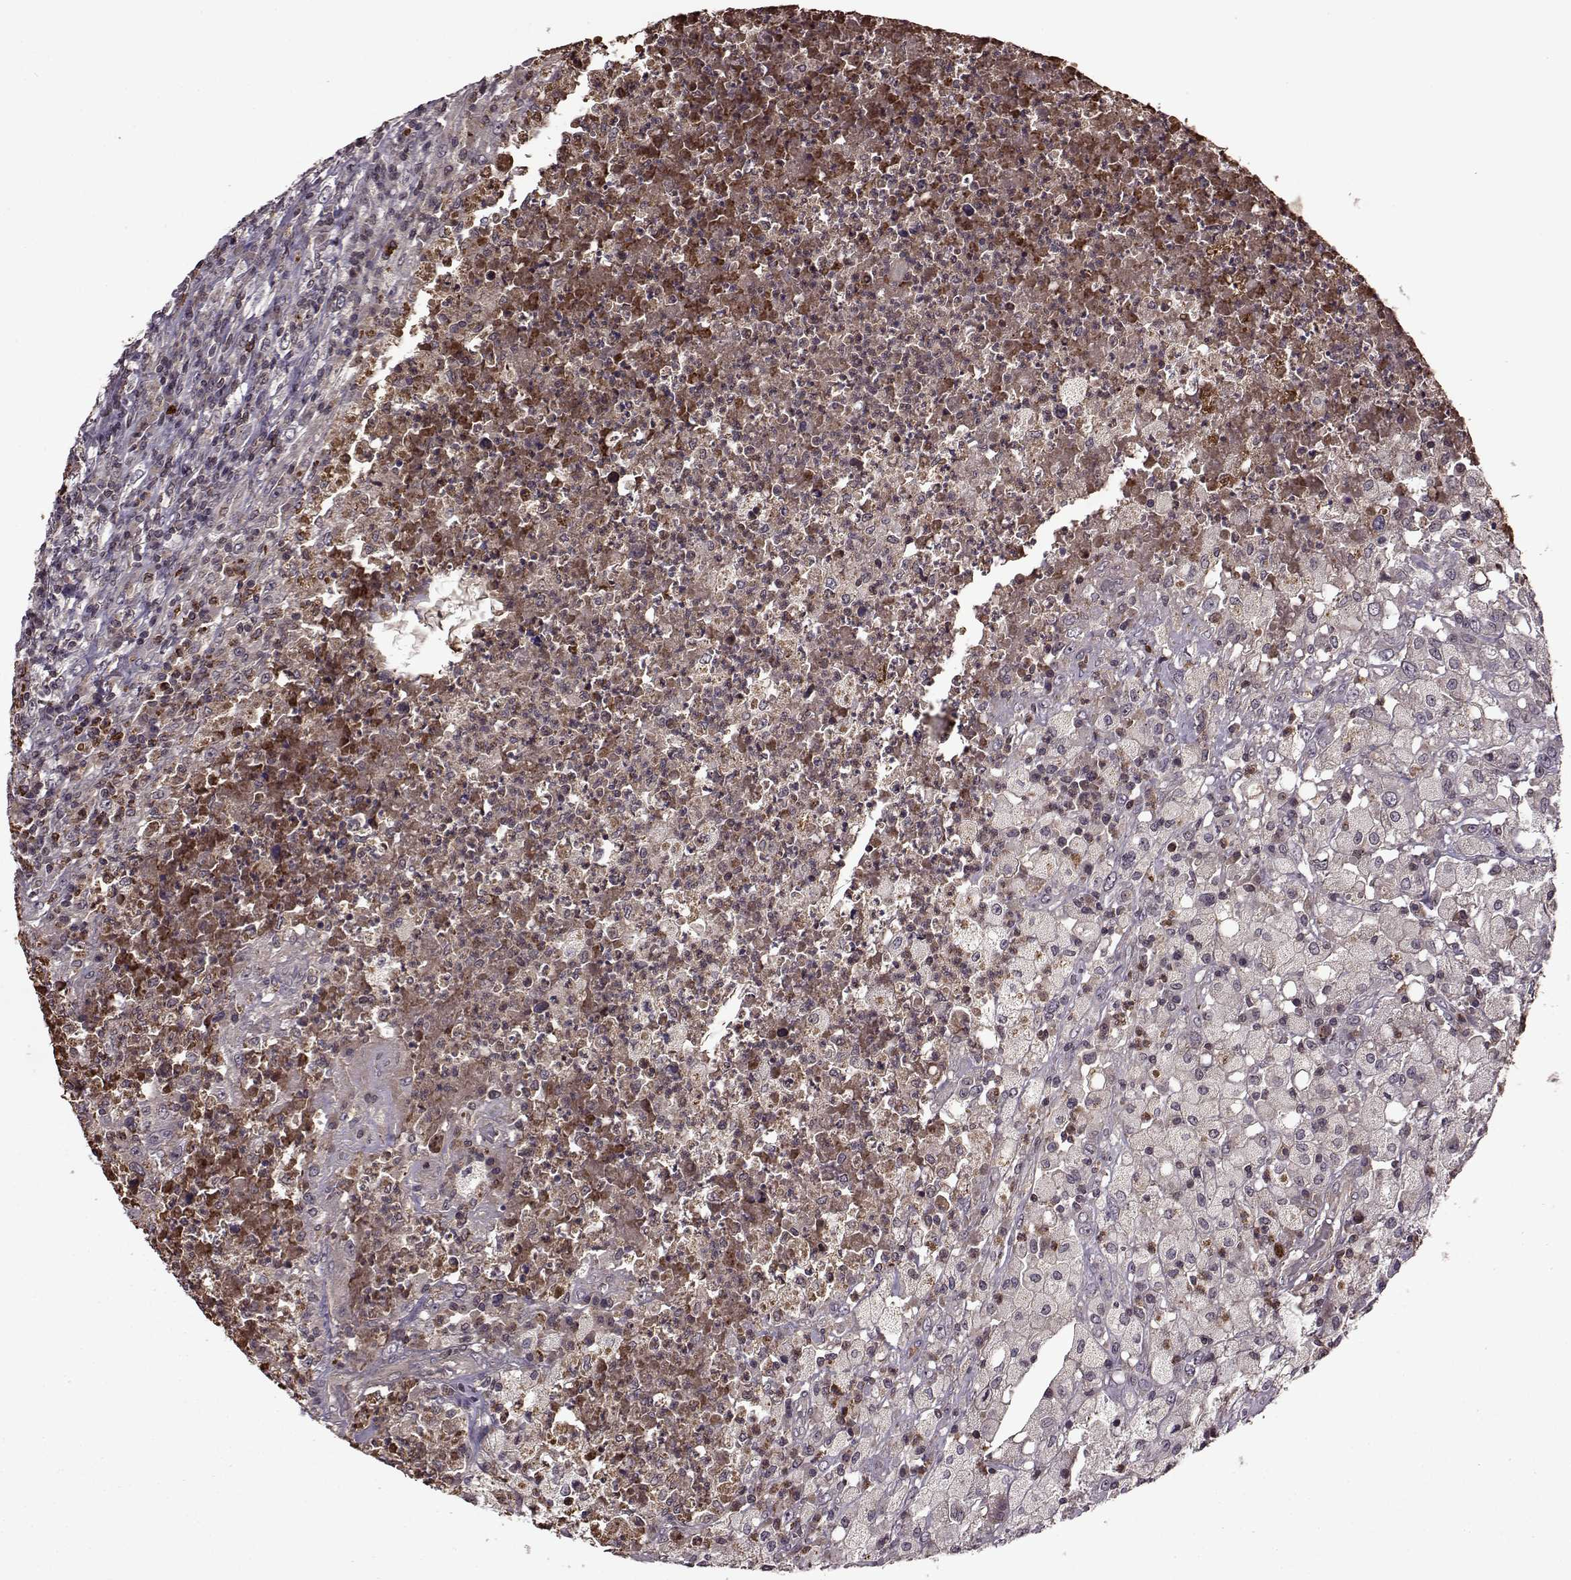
{"staining": {"intensity": "negative", "quantity": "none", "location": "none"}, "tissue": "testis cancer", "cell_type": "Tumor cells", "image_type": "cancer", "snomed": [{"axis": "morphology", "description": "Necrosis, NOS"}, {"axis": "morphology", "description": "Carcinoma, Embryonal, NOS"}, {"axis": "topography", "description": "Testis"}], "caption": "Immunohistochemical staining of human embryonal carcinoma (testis) exhibits no significant positivity in tumor cells. Nuclei are stained in blue.", "gene": "TRMU", "patient": {"sex": "male", "age": 19}}